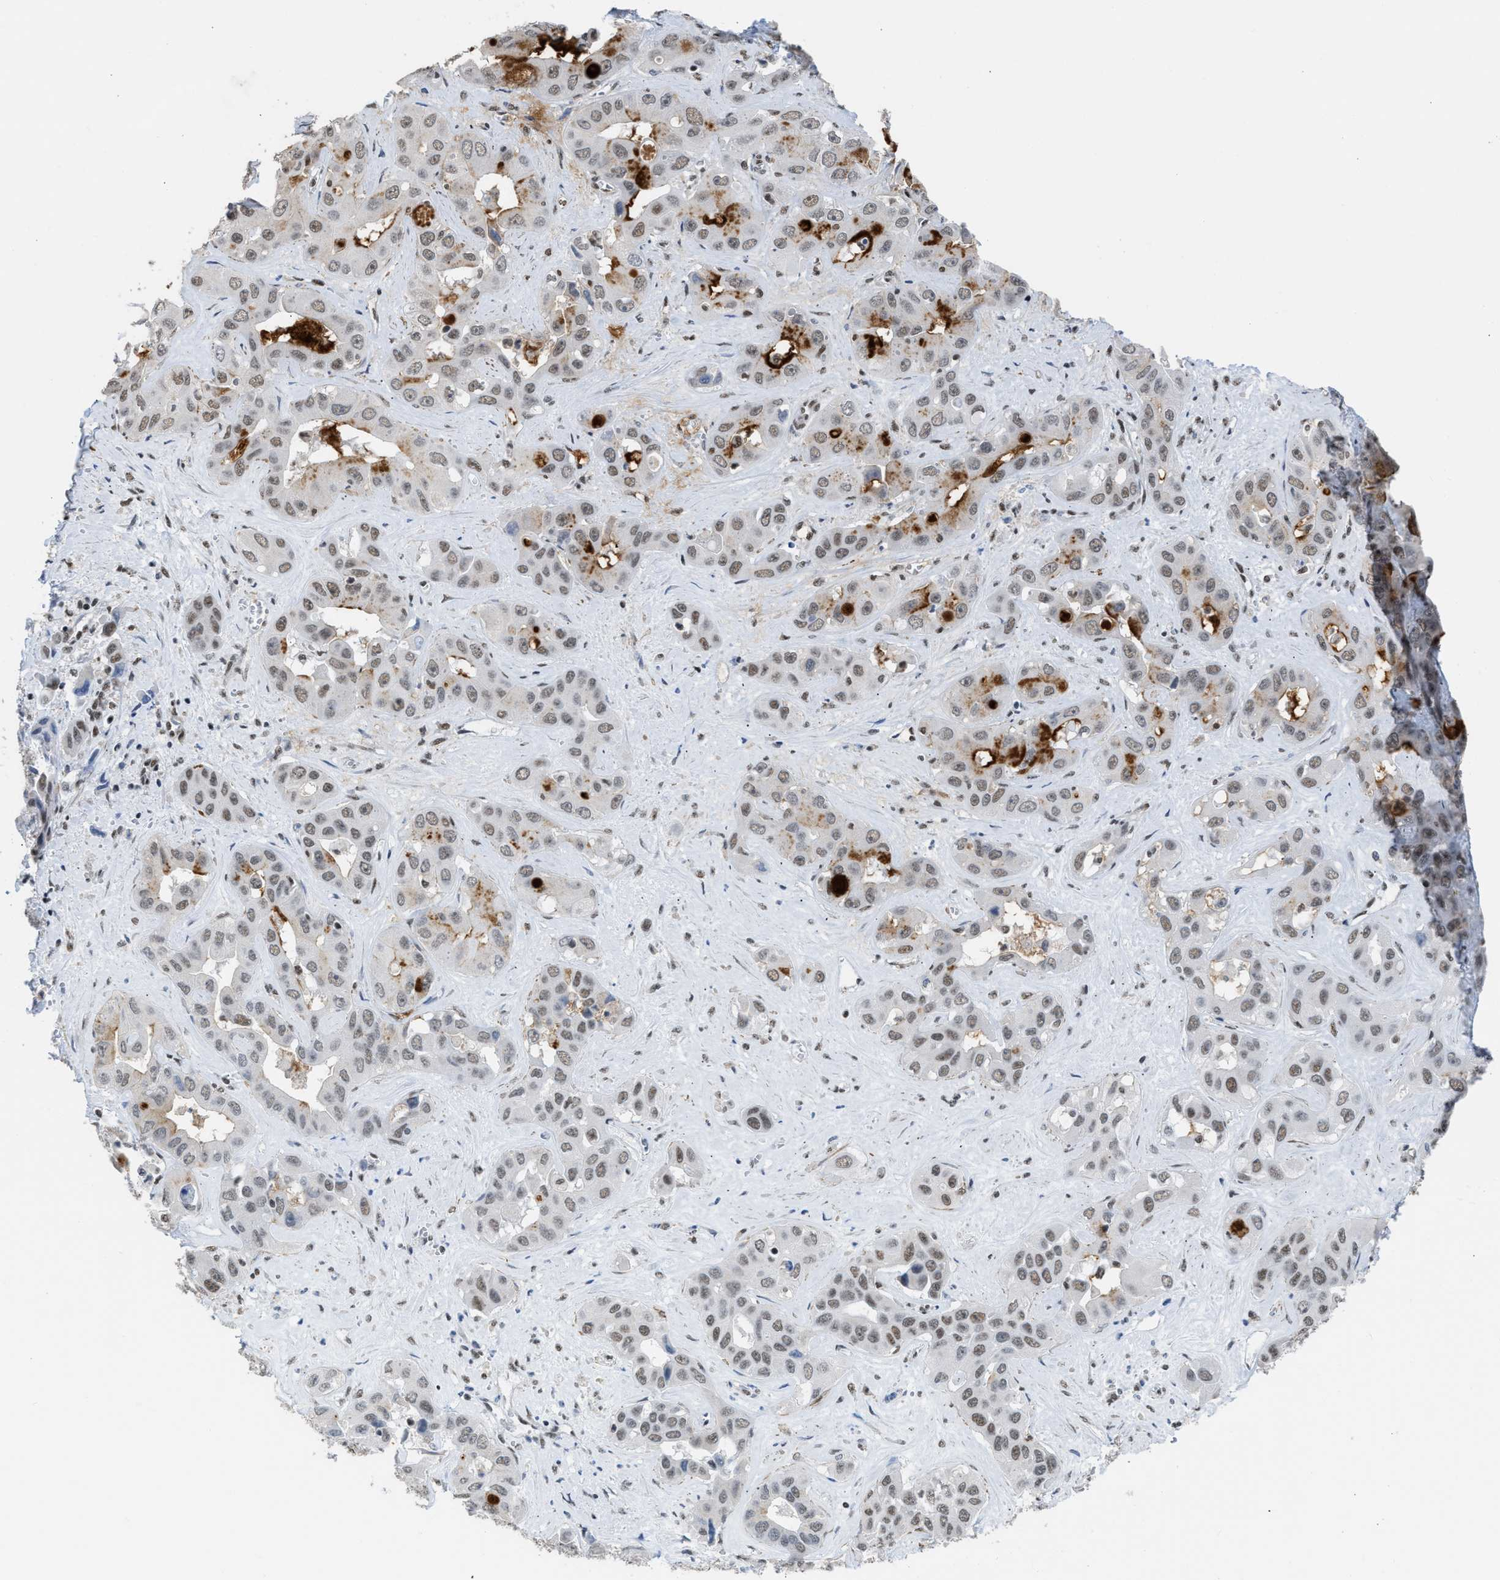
{"staining": {"intensity": "moderate", "quantity": ">75%", "location": "nuclear"}, "tissue": "liver cancer", "cell_type": "Tumor cells", "image_type": "cancer", "snomed": [{"axis": "morphology", "description": "Cholangiocarcinoma"}, {"axis": "topography", "description": "Liver"}], "caption": "Liver cholangiocarcinoma stained with IHC reveals moderate nuclear positivity in about >75% of tumor cells.", "gene": "SCAF4", "patient": {"sex": "female", "age": 52}}